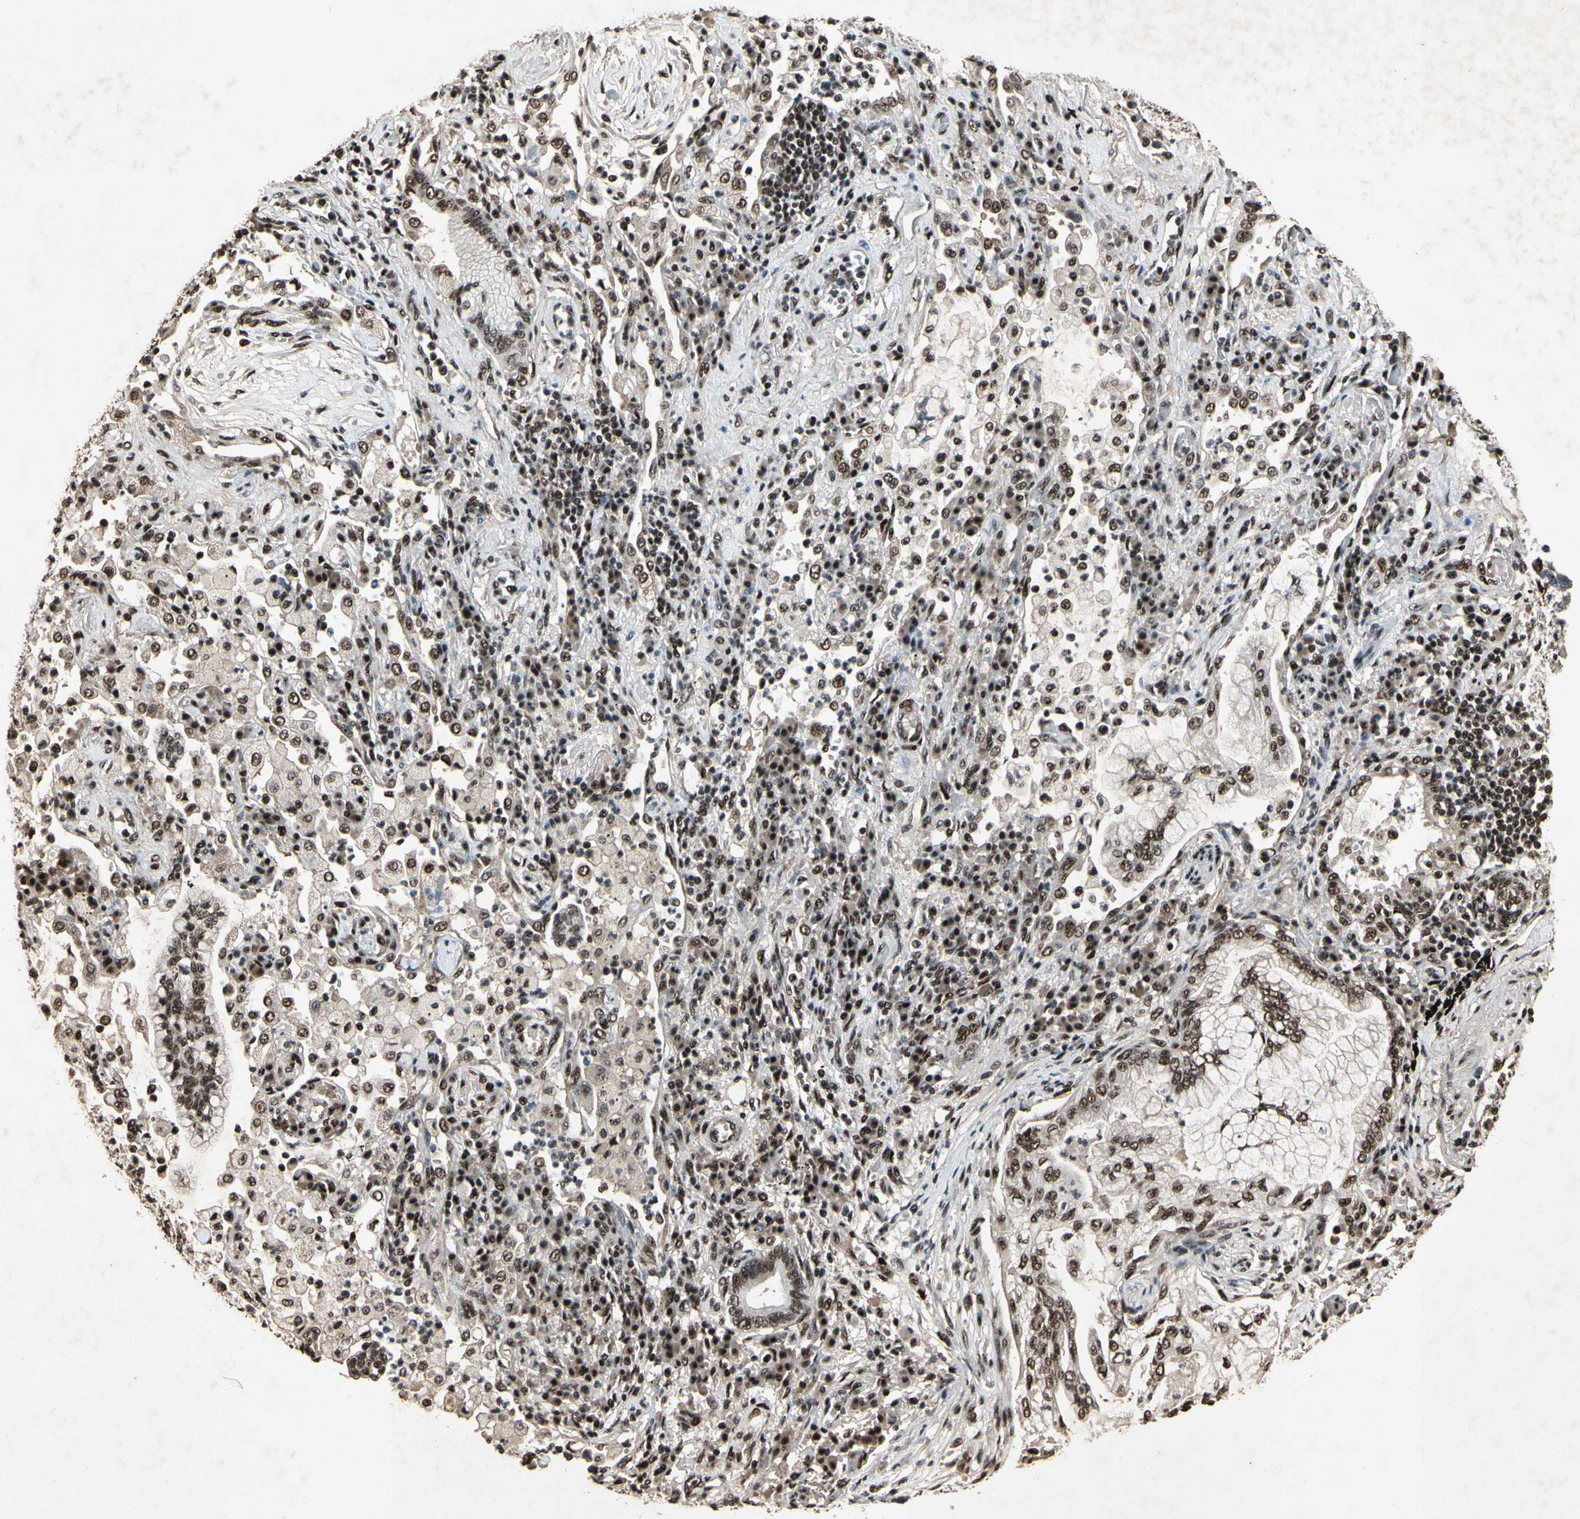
{"staining": {"intensity": "strong", "quantity": ">75%", "location": "nuclear"}, "tissue": "lung cancer", "cell_type": "Tumor cells", "image_type": "cancer", "snomed": [{"axis": "morphology", "description": "Normal tissue, NOS"}, {"axis": "morphology", "description": "Adenocarcinoma, NOS"}, {"axis": "topography", "description": "Bronchus"}, {"axis": "topography", "description": "Lung"}], "caption": "Protein expression analysis of lung cancer shows strong nuclear staining in approximately >75% of tumor cells.", "gene": "TBX2", "patient": {"sex": "female", "age": 70}}